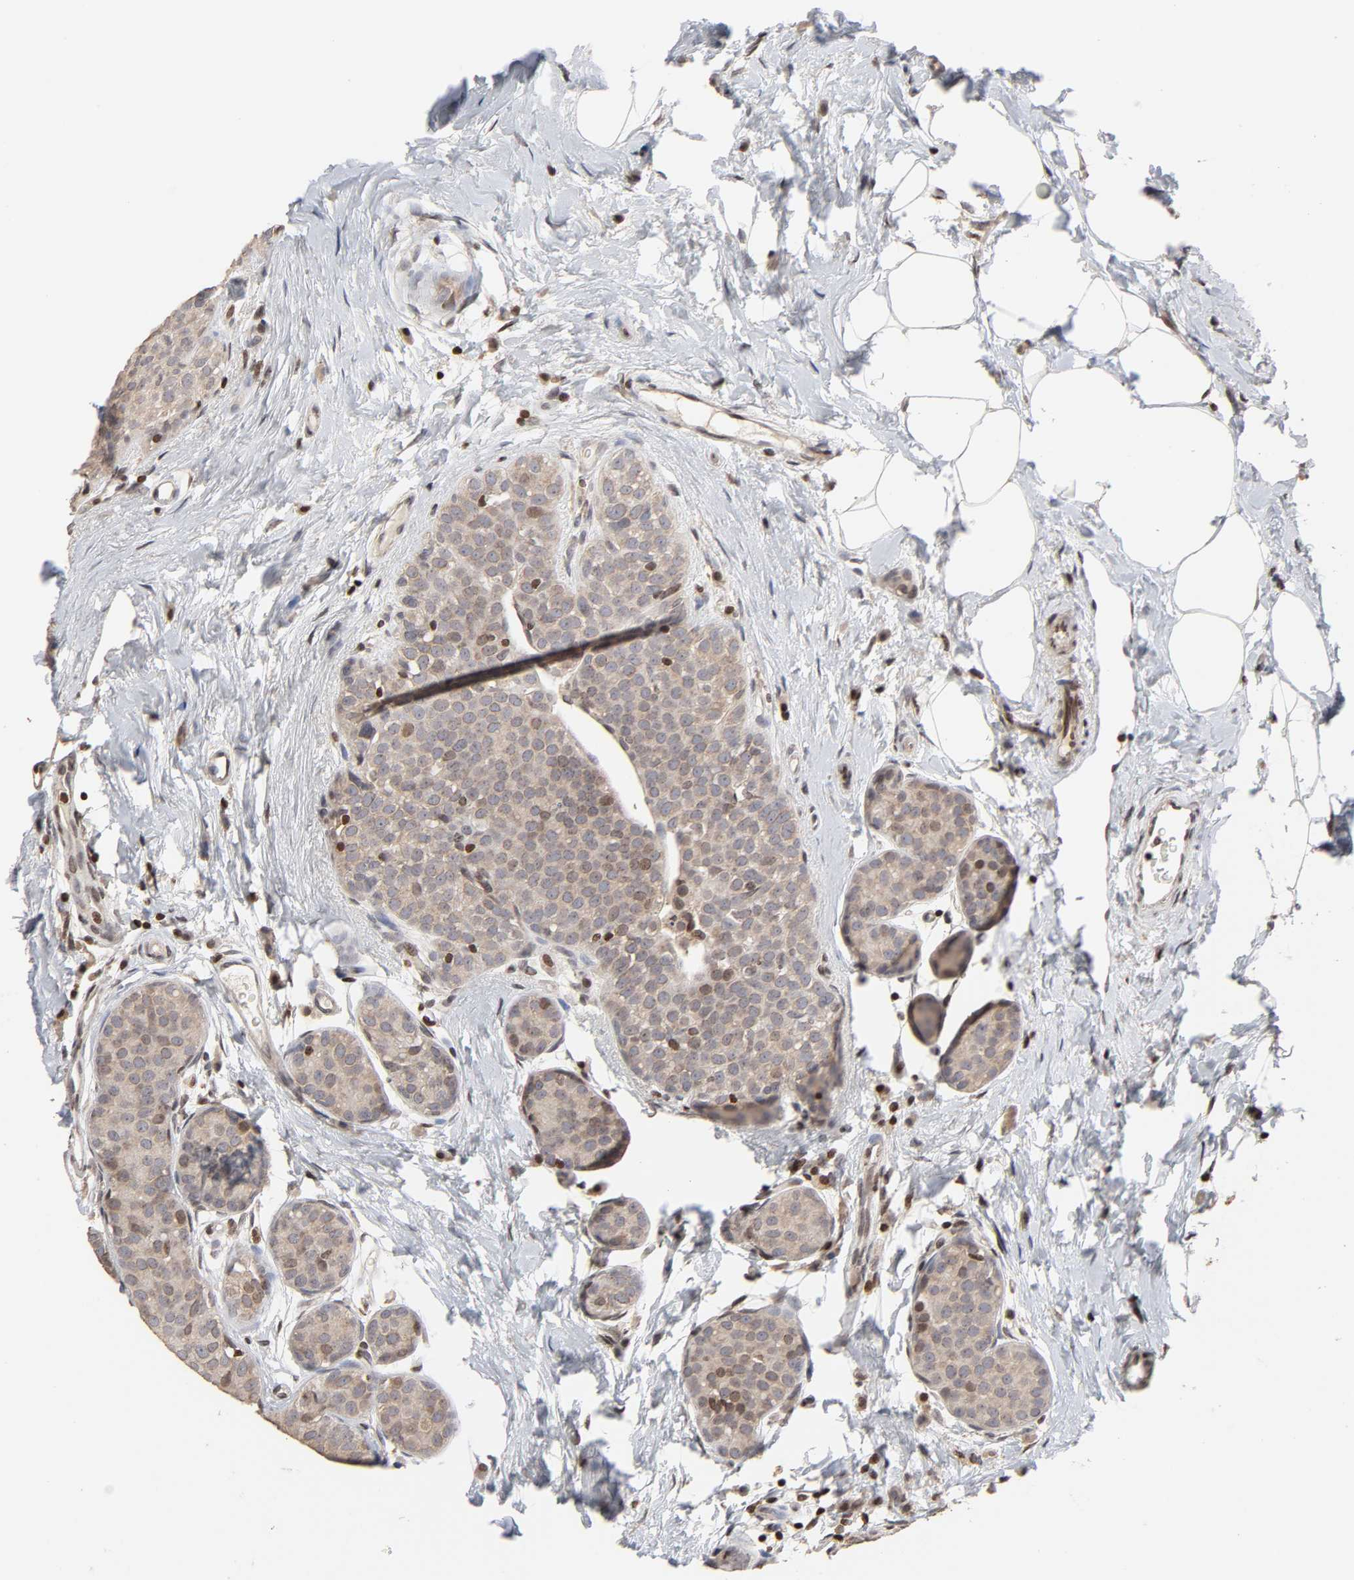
{"staining": {"intensity": "weak", "quantity": ">75%", "location": "cytoplasmic/membranous"}, "tissue": "breast cancer", "cell_type": "Tumor cells", "image_type": "cancer", "snomed": [{"axis": "morphology", "description": "Lobular carcinoma, in situ"}, {"axis": "morphology", "description": "Lobular carcinoma"}, {"axis": "topography", "description": "Breast"}], "caption": "Protein staining by immunohistochemistry displays weak cytoplasmic/membranous positivity in approximately >75% of tumor cells in breast cancer.", "gene": "ZNF473", "patient": {"sex": "female", "age": 41}}